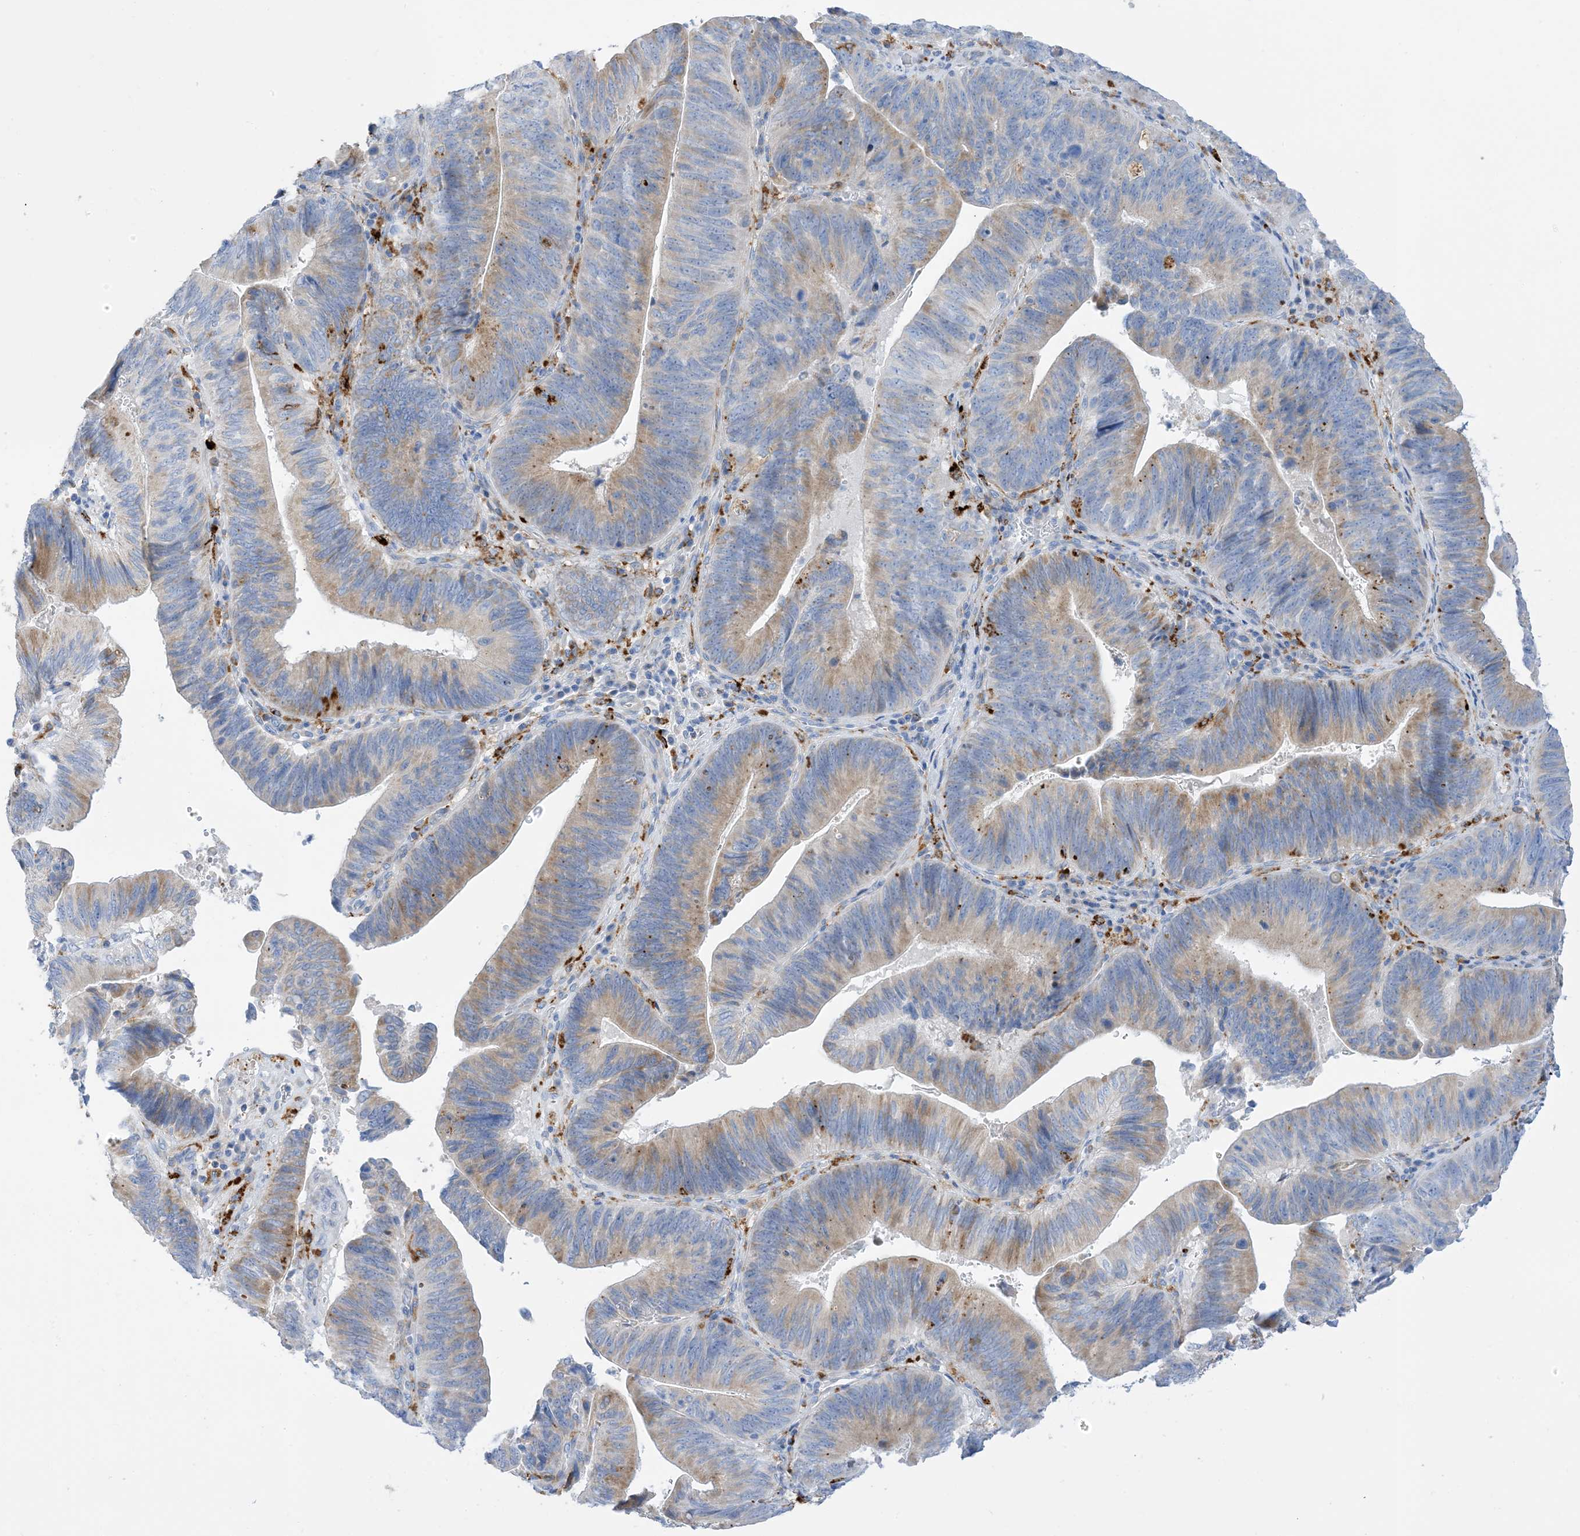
{"staining": {"intensity": "weak", "quantity": "25%-75%", "location": "cytoplasmic/membranous"}, "tissue": "pancreatic cancer", "cell_type": "Tumor cells", "image_type": "cancer", "snomed": [{"axis": "morphology", "description": "Adenocarcinoma, NOS"}, {"axis": "topography", "description": "Pancreas"}], "caption": "Weak cytoplasmic/membranous positivity for a protein is identified in about 25%-75% of tumor cells of adenocarcinoma (pancreatic) using immunohistochemistry.", "gene": "DPH3", "patient": {"sex": "male", "age": 63}}